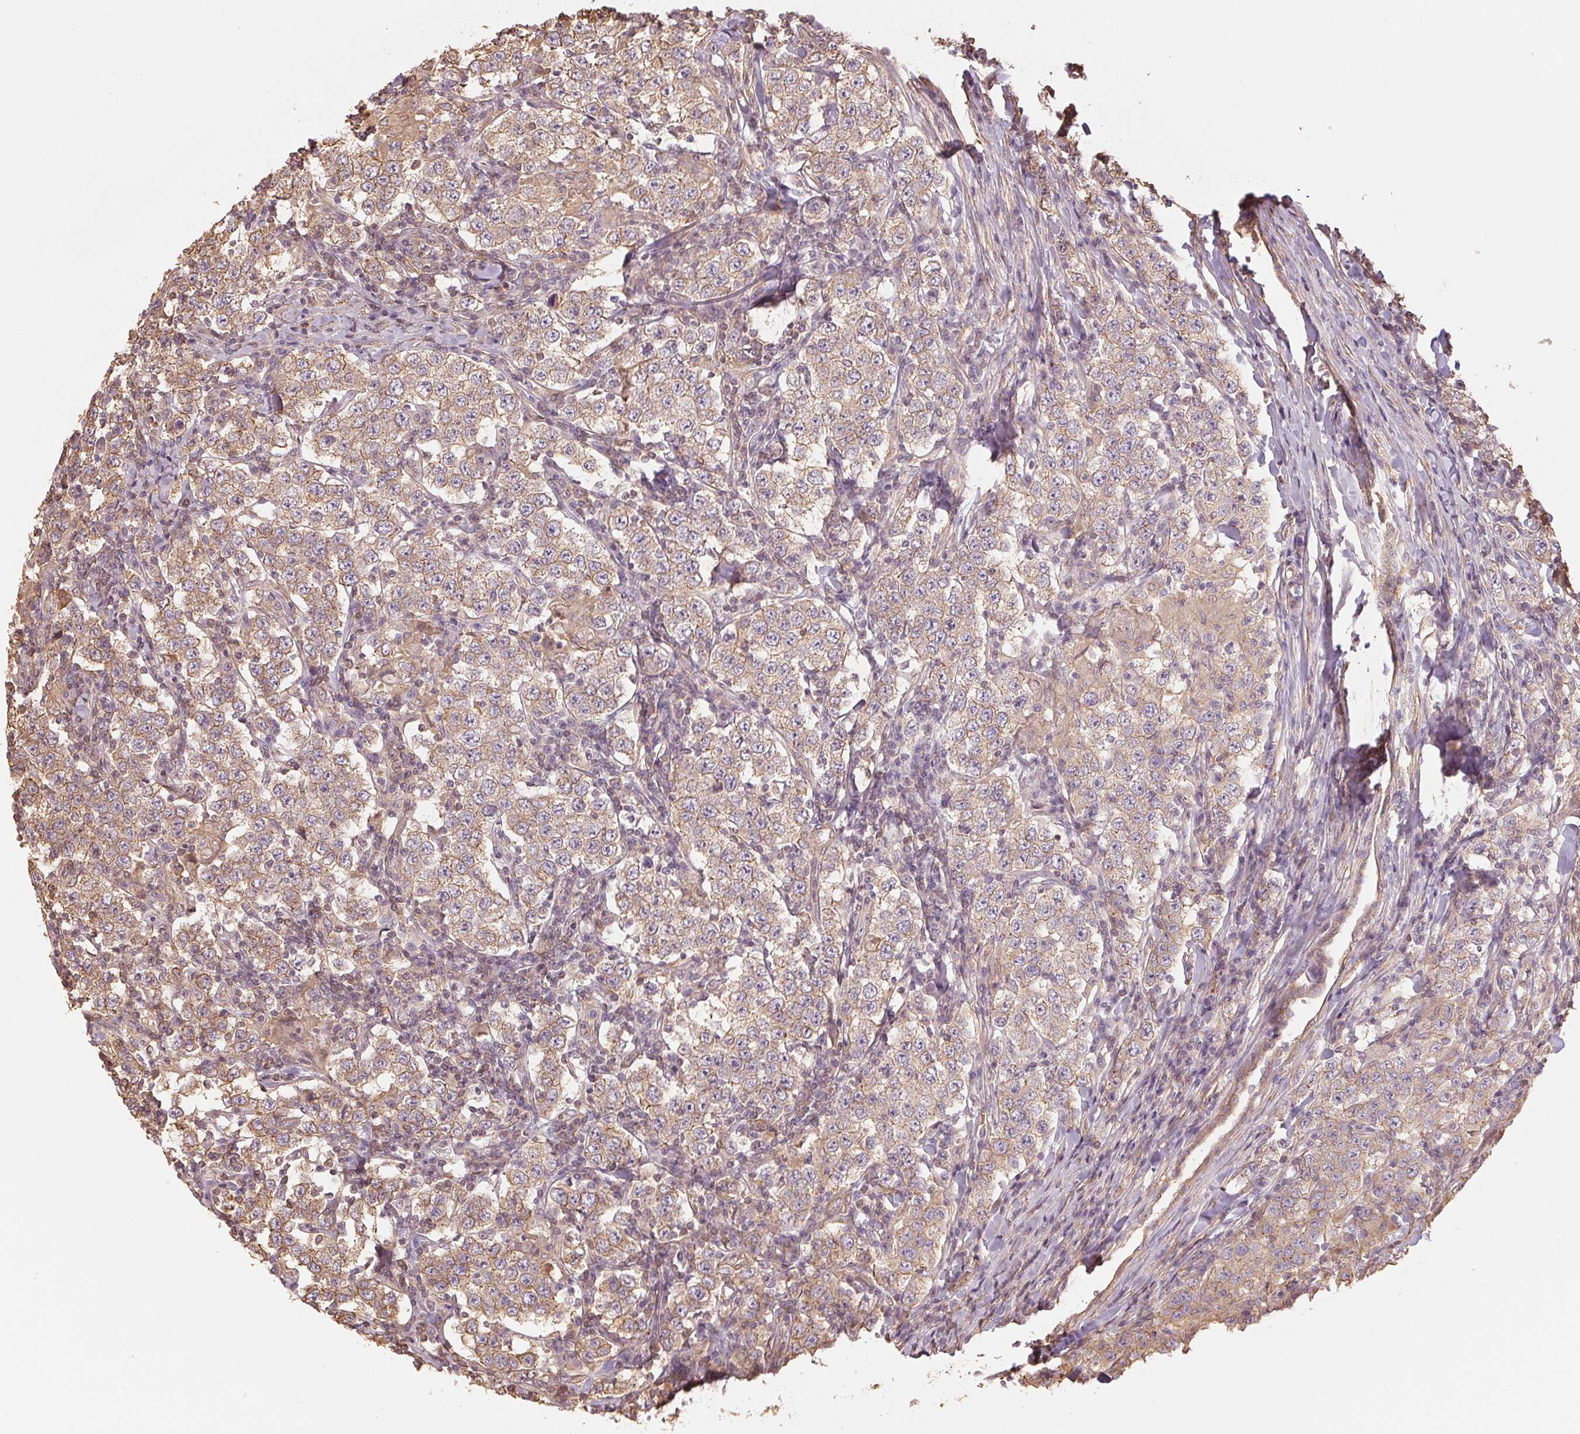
{"staining": {"intensity": "weak", "quantity": ">75%", "location": "cytoplasmic/membranous"}, "tissue": "testis cancer", "cell_type": "Tumor cells", "image_type": "cancer", "snomed": [{"axis": "morphology", "description": "Seminoma, NOS"}, {"axis": "morphology", "description": "Carcinoma, Embryonal, NOS"}, {"axis": "topography", "description": "Testis"}], "caption": "Weak cytoplasmic/membranous expression is appreciated in about >75% of tumor cells in testis cancer. (Stains: DAB in brown, nuclei in blue, Microscopy: brightfield microscopy at high magnification).", "gene": "QDPR", "patient": {"sex": "male", "age": 41}}